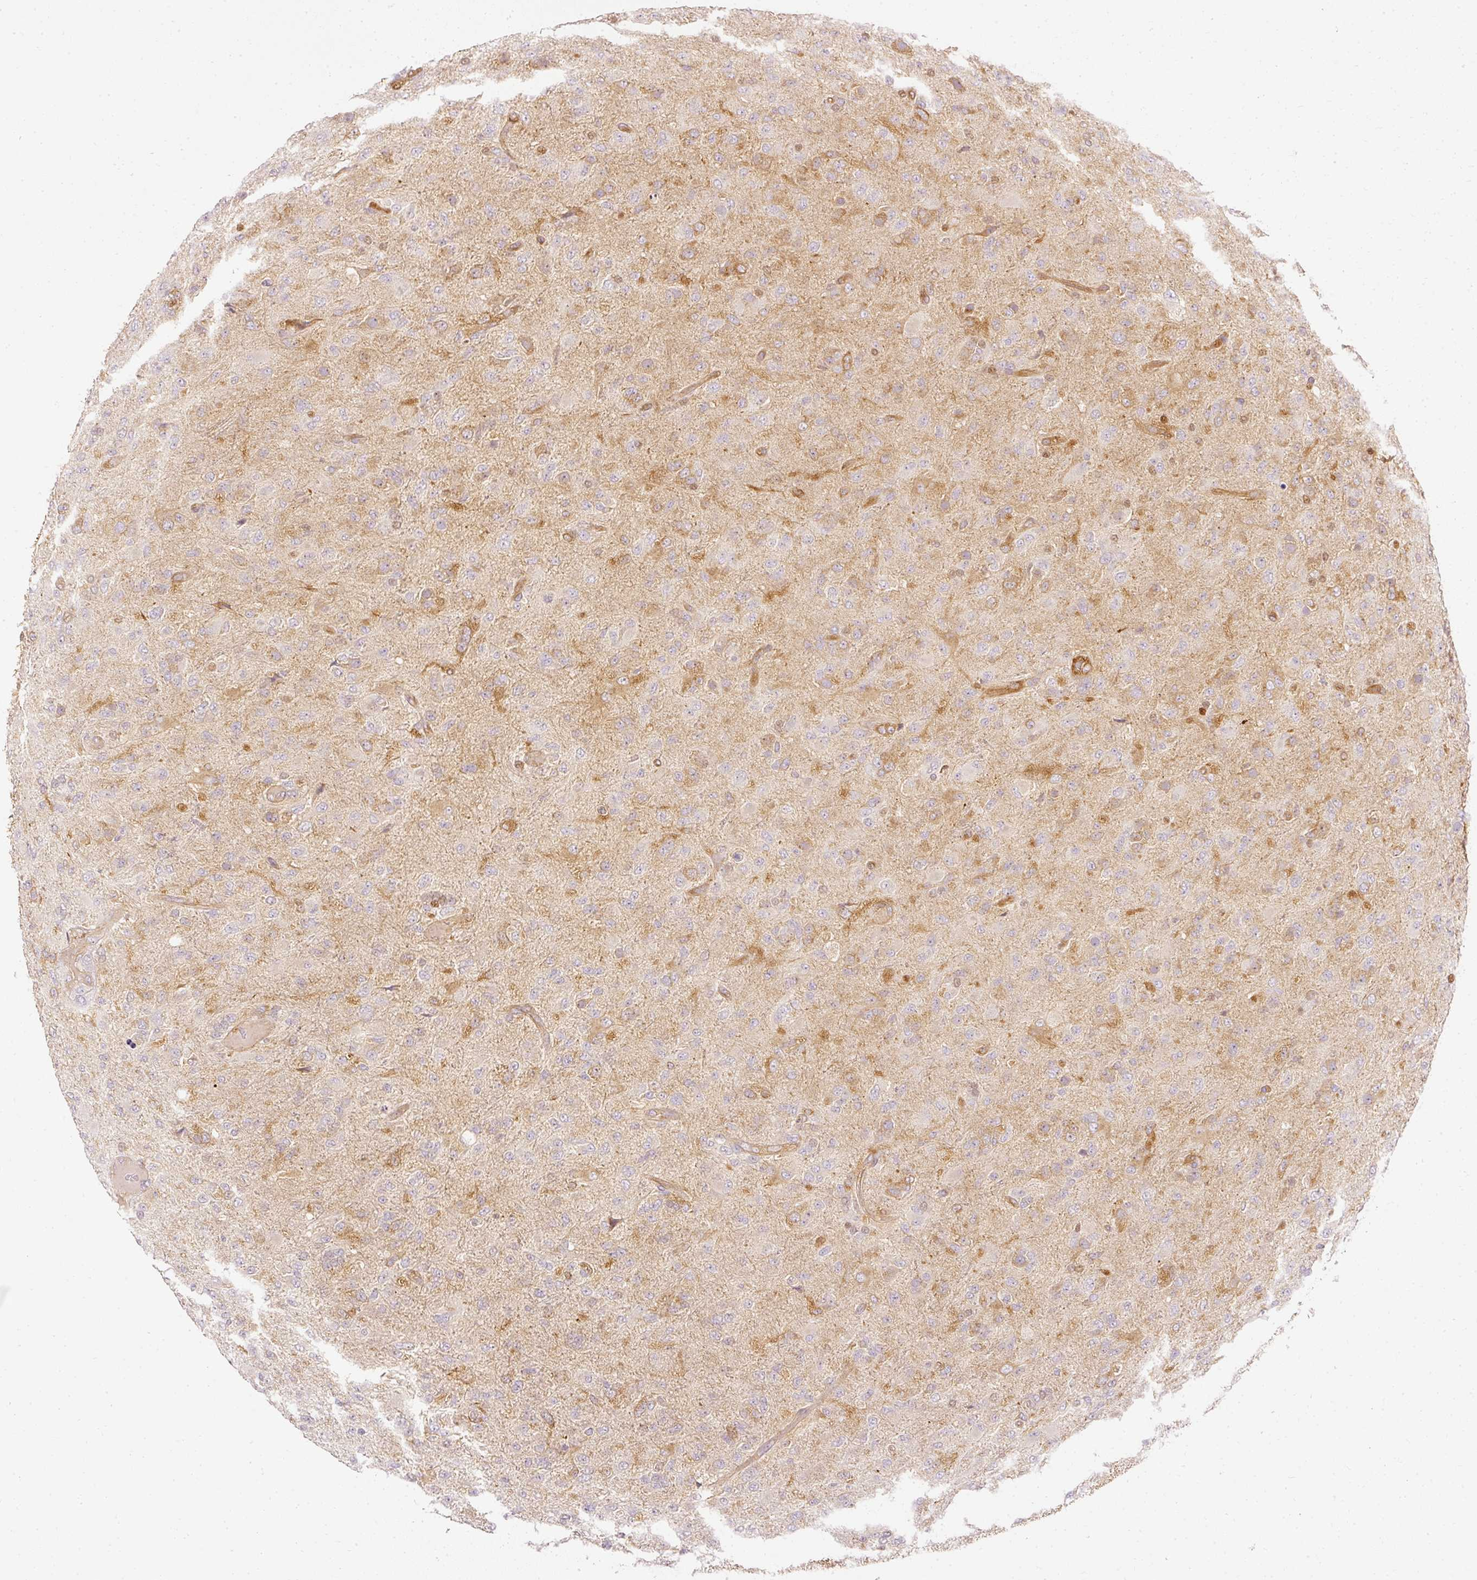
{"staining": {"intensity": "moderate", "quantity": "25%-75%", "location": "cytoplasmic/membranous"}, "tissue": "glioma", "cell_type": "Tumor cells", "image_type": "cancer", "snomed": [{"axis": "morphology", "description": "Glioma, malignant, Low grade"}, {"axis": "topography", "description": "Brain"}], "caption": "Glioma was stained to show a protein in brown. There is medium levels of moderate cytoplasmic/membranous expression in about 25%-75% of tumor cells.", "gene": "ARMH3", "patient": {"sex": "male", "age": 65}}